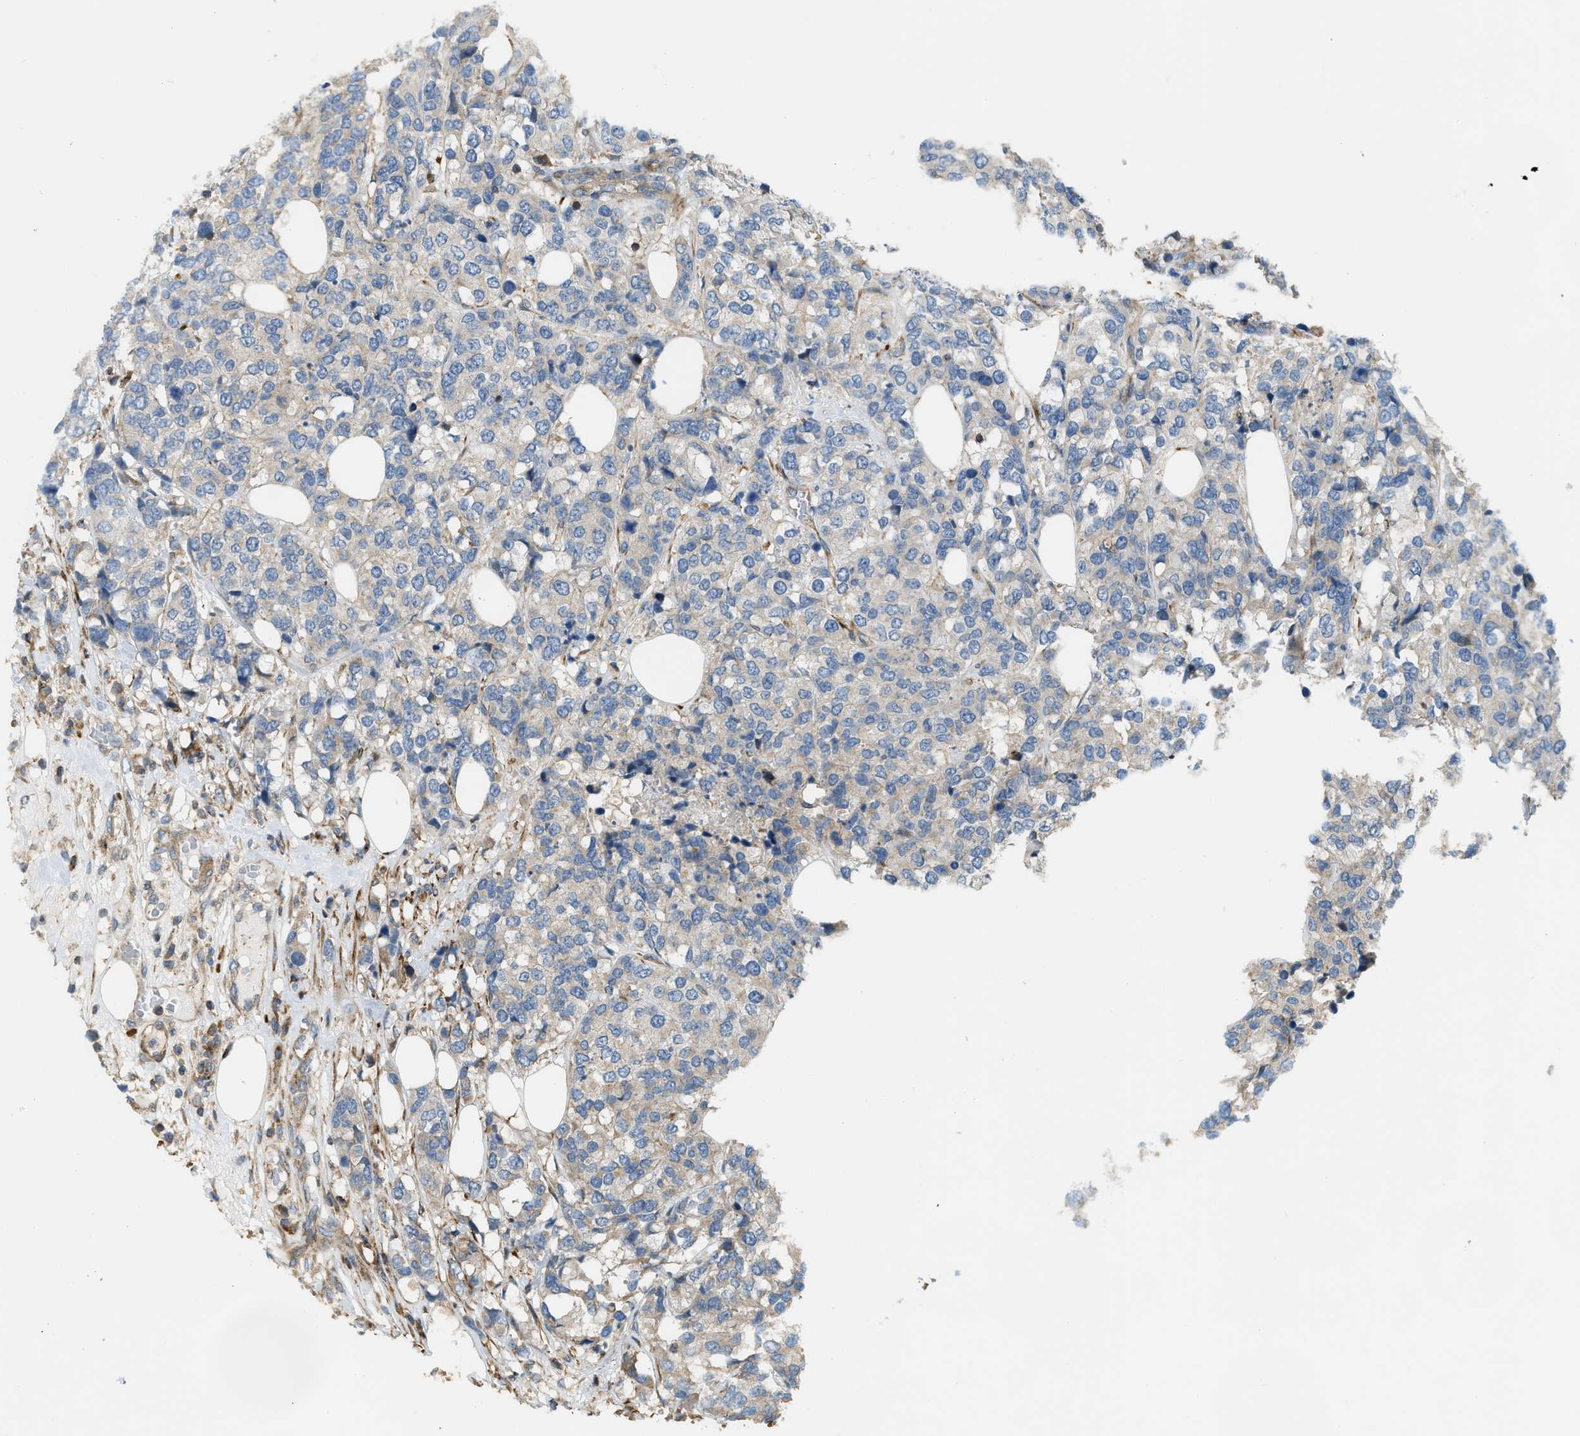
{"staining": {"intensity": "negative", "quantity": "none", "location": "none"}, "tissue": "breast cancer", "cell_type": "Tumor cells", "image_type": "cancer", "snomed": [{"axis": "morphology", "description": "Lobular carcinoma"}, {"axis": "topography", "description": "Breast"}], "caption": "DAB immunohistochemical staining of breast lobular carcinoma exhibits no significant staining in tumor cells.", "gene": "BTN3A2", "patient": {"sex": "female", "age": 59}}